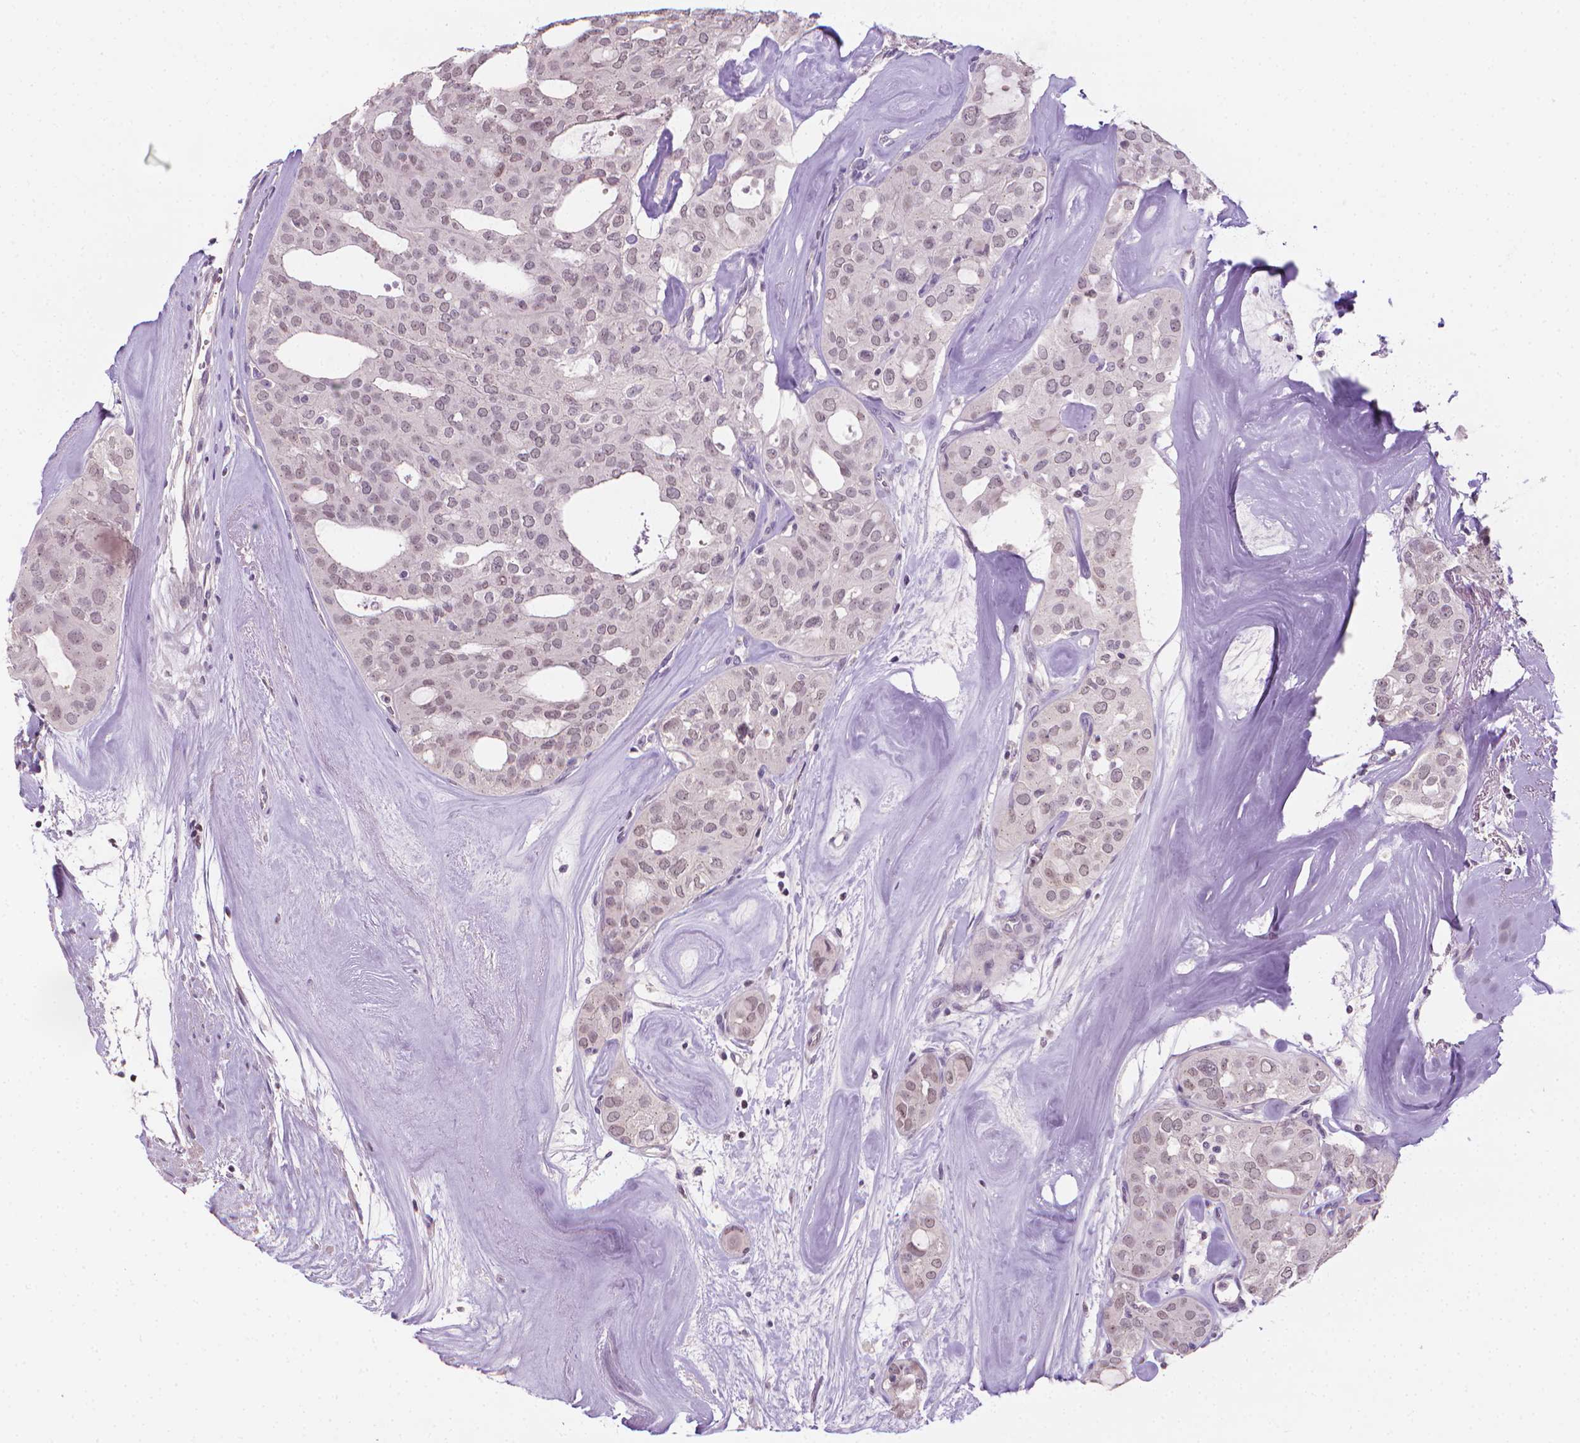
{"staining": {"intensity": "weak", "quantity": "25%-75%", "location": "nuclear"}, "tissue": "thyroid cancer", "cell_type": "Tumor cells", "image_type": "cancer", "snomed": [{"axis": "morphology", "description": "Follicular adenoma carcinoma, NOS"}, {"axis": "topography", "description": "Thyroid gland"}], "caption": "Immunohistochemical staining of follicular adenoma carcinoma (thyroid) demonstrates low levels of weak nuclear expression in approximately 25%-75% of tumor cells.", "gene": "NCAN", "patient": {"sex": "male", "age": 75}}